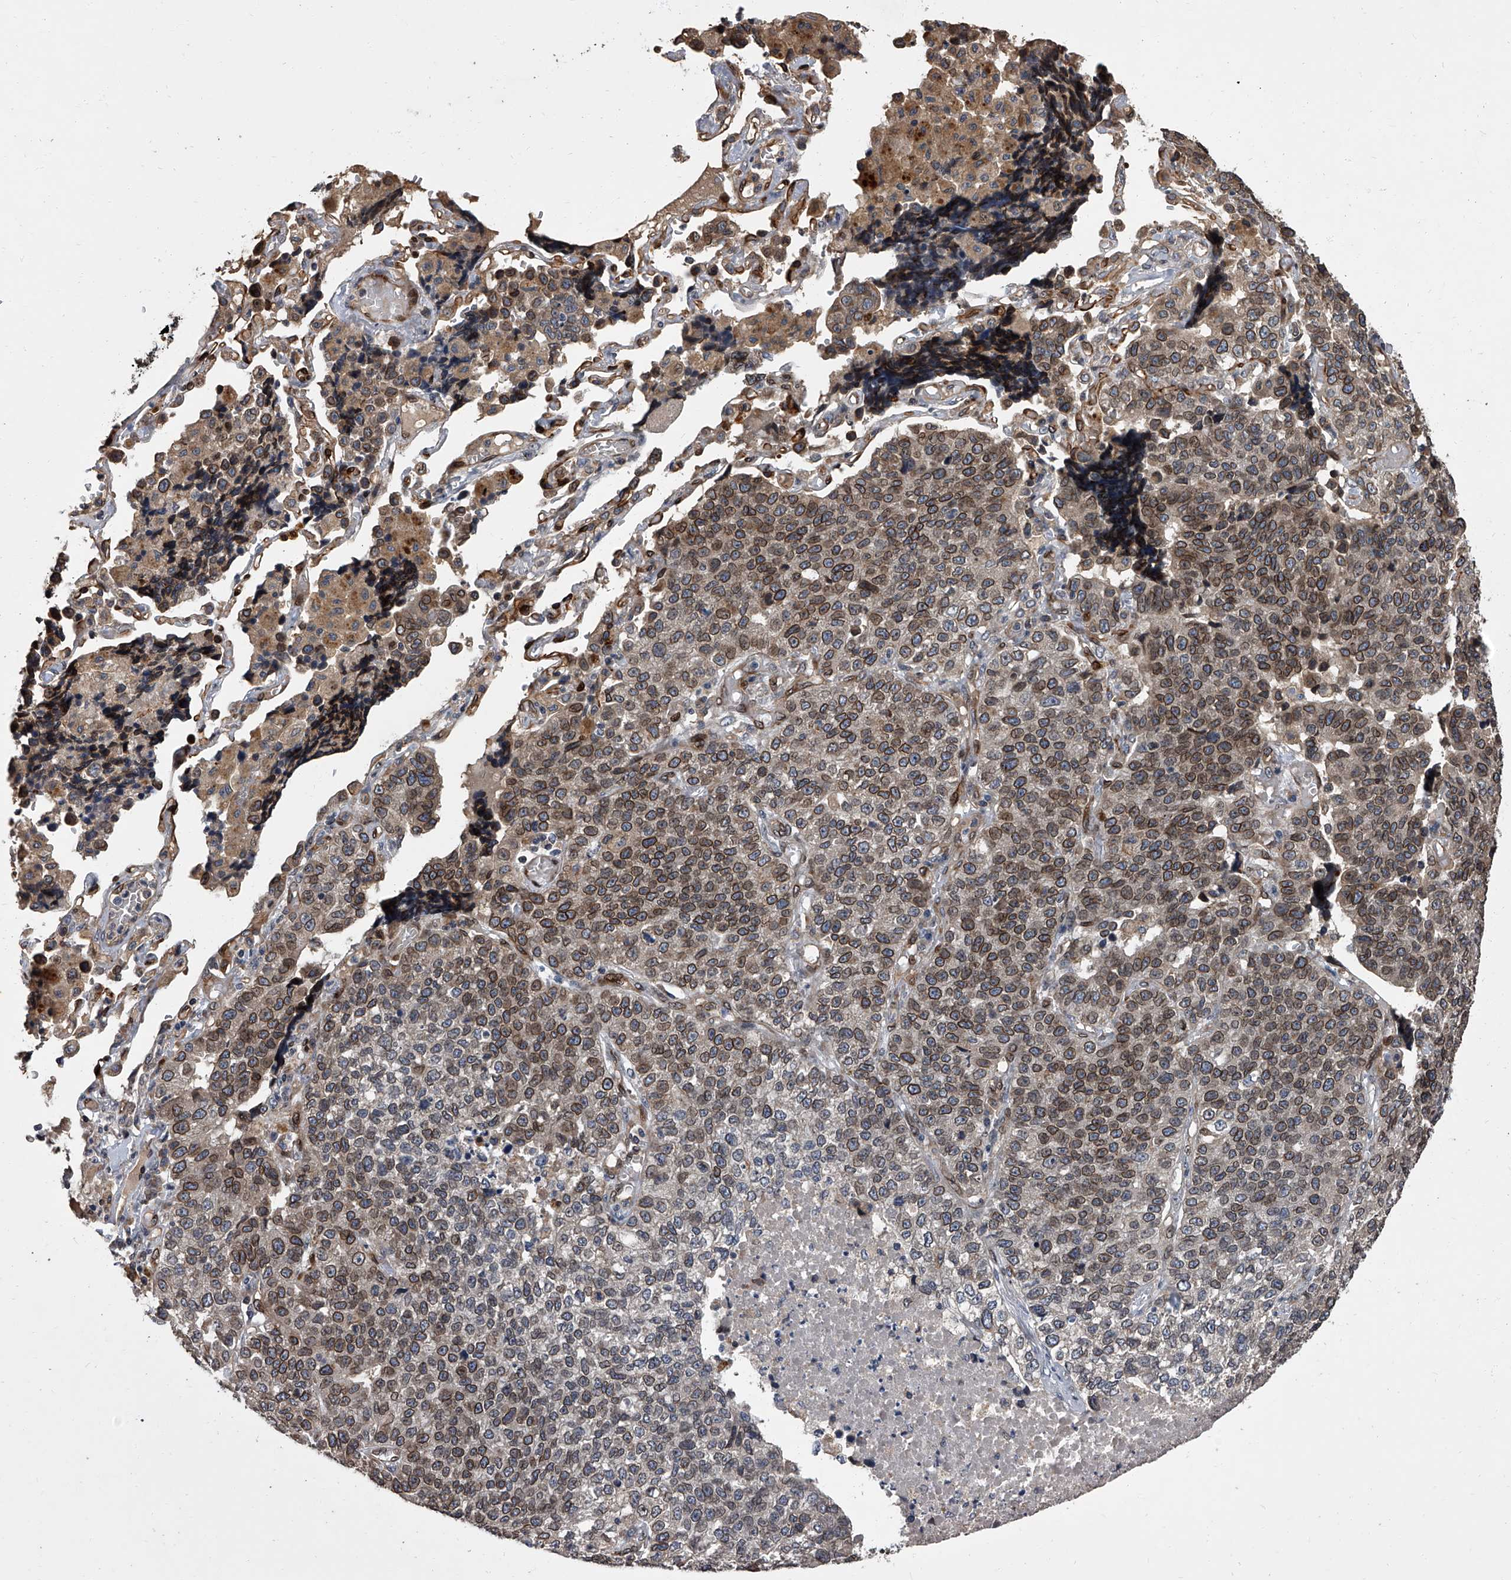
{"staining": {"intensity": "moderate", "quantity": "25%-75%", "location": "cytoplasmic/membranous,nuclear"}, "tissue": "lung cancer", "cell_type": "Tumor cells", "image_type": "cancer", "snomed": [{"axis": "morphology", "description": "Adenocarcinoma, NOS"}, {"axis": "topography", "description": "Lung"}], "caption": "Lung cancer (adenocarcinoma) stained with a protein marker demonstrates moderate staining in tumor cells.", "gene": "LRRC8C", "patient": {"sex": "male", "age": 49}}